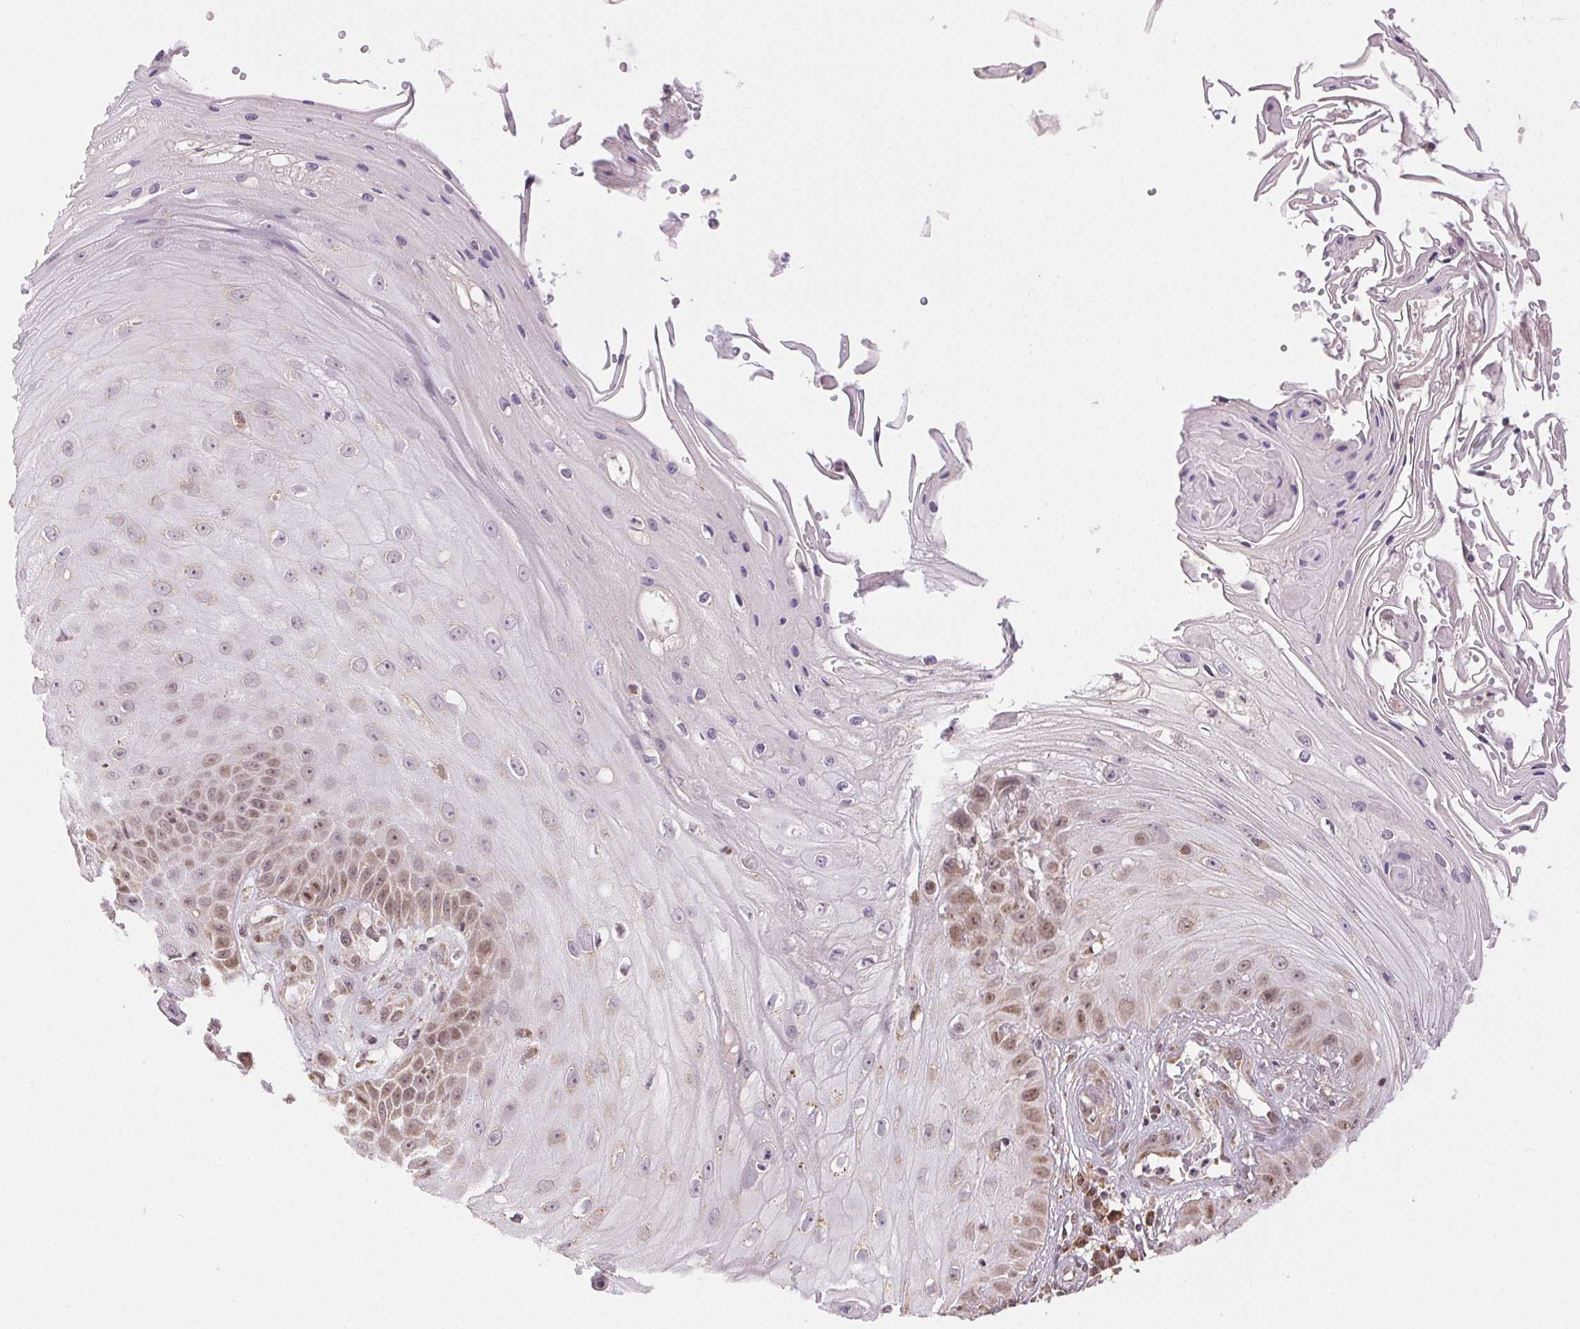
{"staining": {"intensity": "weak", "quantity": "25%-75%", "location": "nuclear"}, "tissue": "skin cancer", "cell_type": "Tumor cells", "image_type": "cancer", "snomed": [{"axis": "morphology", "description": "Squamous cell carcinoma, NOS"}, {"axis": "topography", "description": "Skin"}], "caption": "Brown immunohistochemical staining in squamous cell carcinoma (skin) demonstrates weak nuclear expression in about 25%-75% of tumor cells.", "gene": "PIWIL4", "patient": {"sex": "male", "age": 70}}